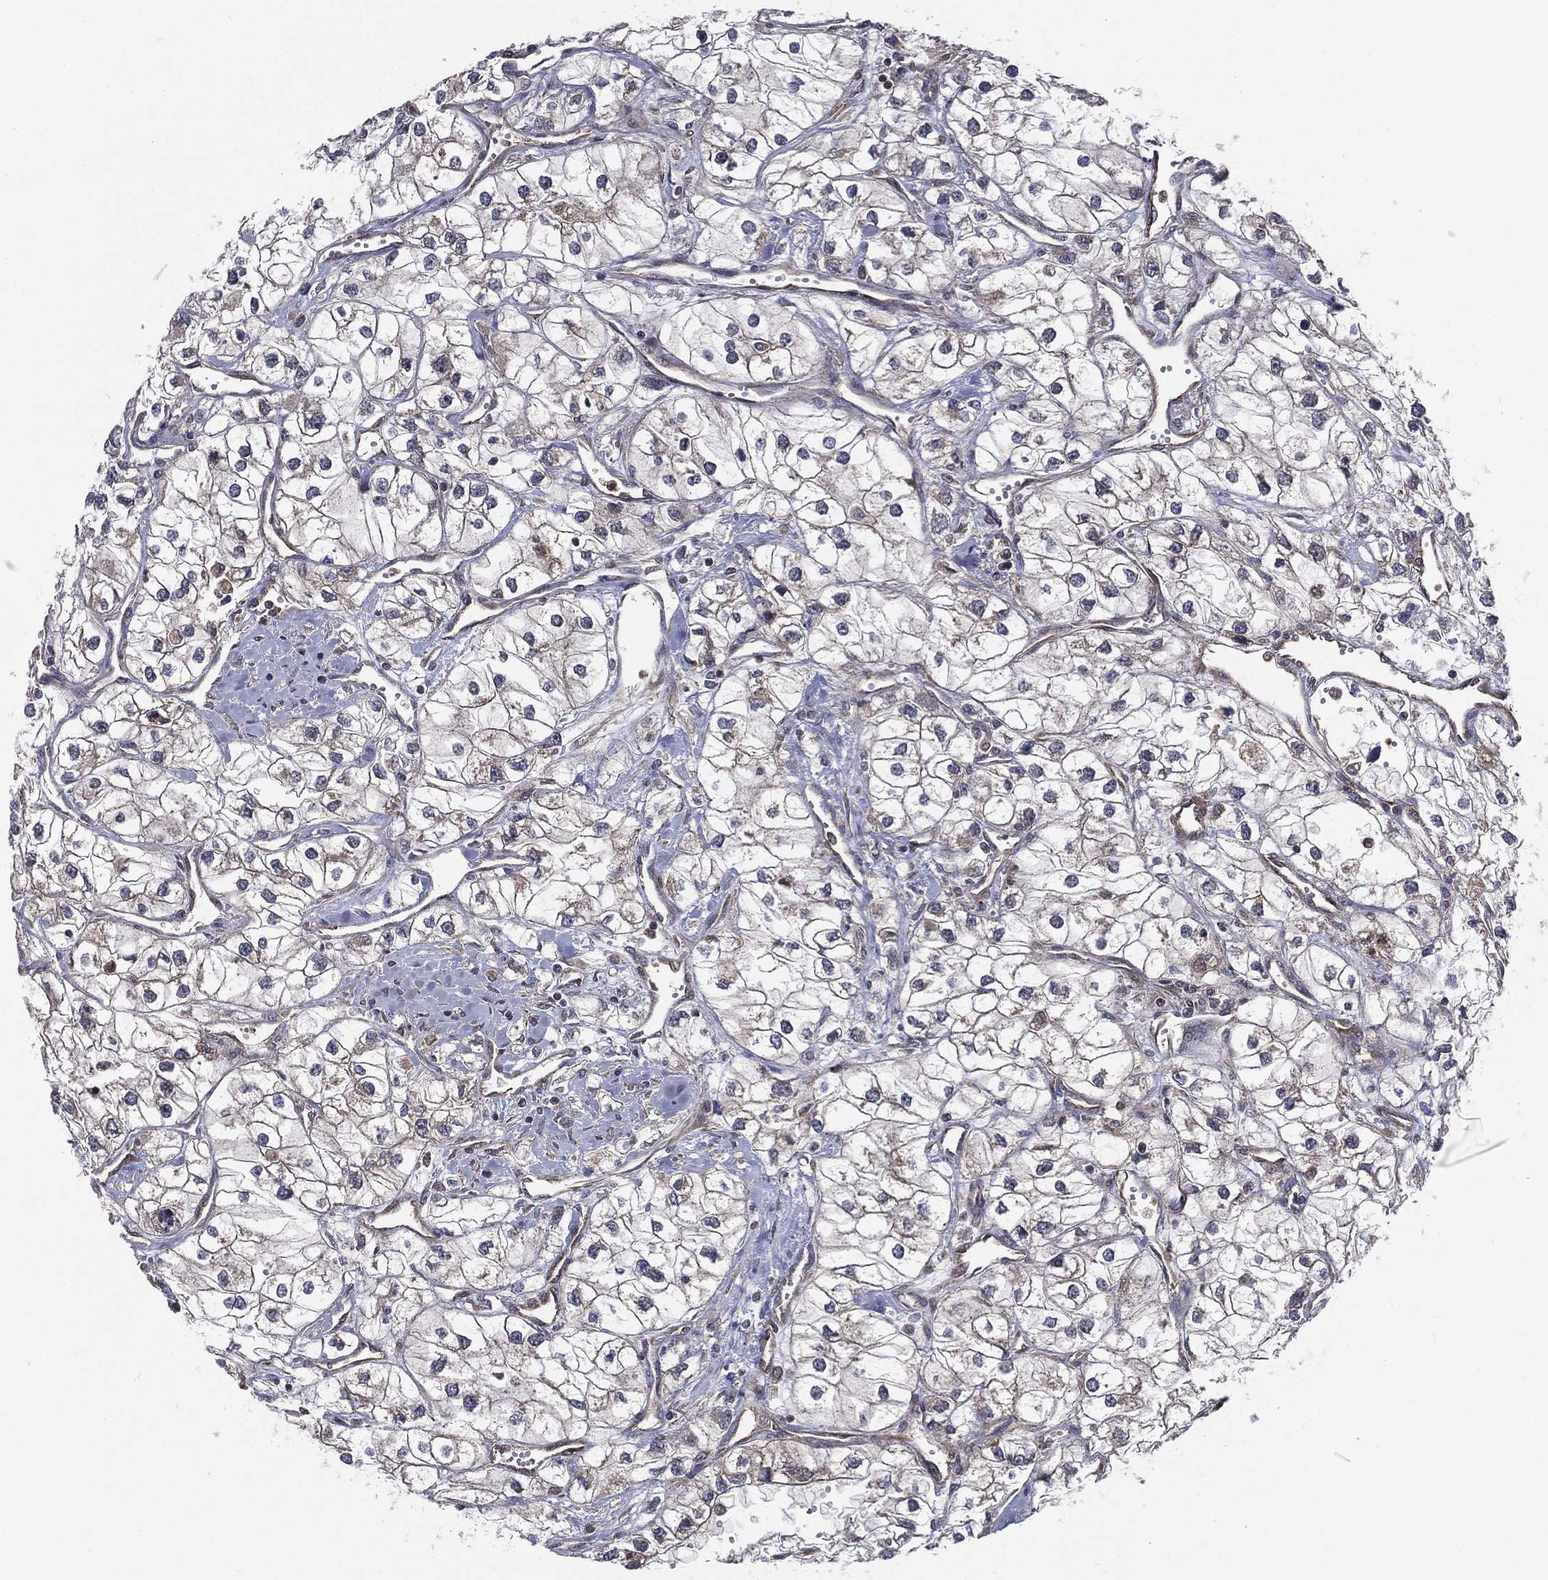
{"staining": {"intensity": "negative", "quantity": "none", "location": "none"}, "tissue": "renal cancer", "cell_type": "Tumor cells", "image_type": "cancer", "snomed": [{"axis": "morphology", "description": "Adenocarcinoma, NOS"}, {"axis": "topography", "description": "Kidney"}], "caption": "This photomicrograph is of renal cancer (adenocarcinoma) stained with immunohistochemistry (IHC) to label a protein in brown with the nuclei are counter-stained blue. There is no expression in tumor cells.", "gene": "UACA", "patient": {"sex": "male", "age": 59}}